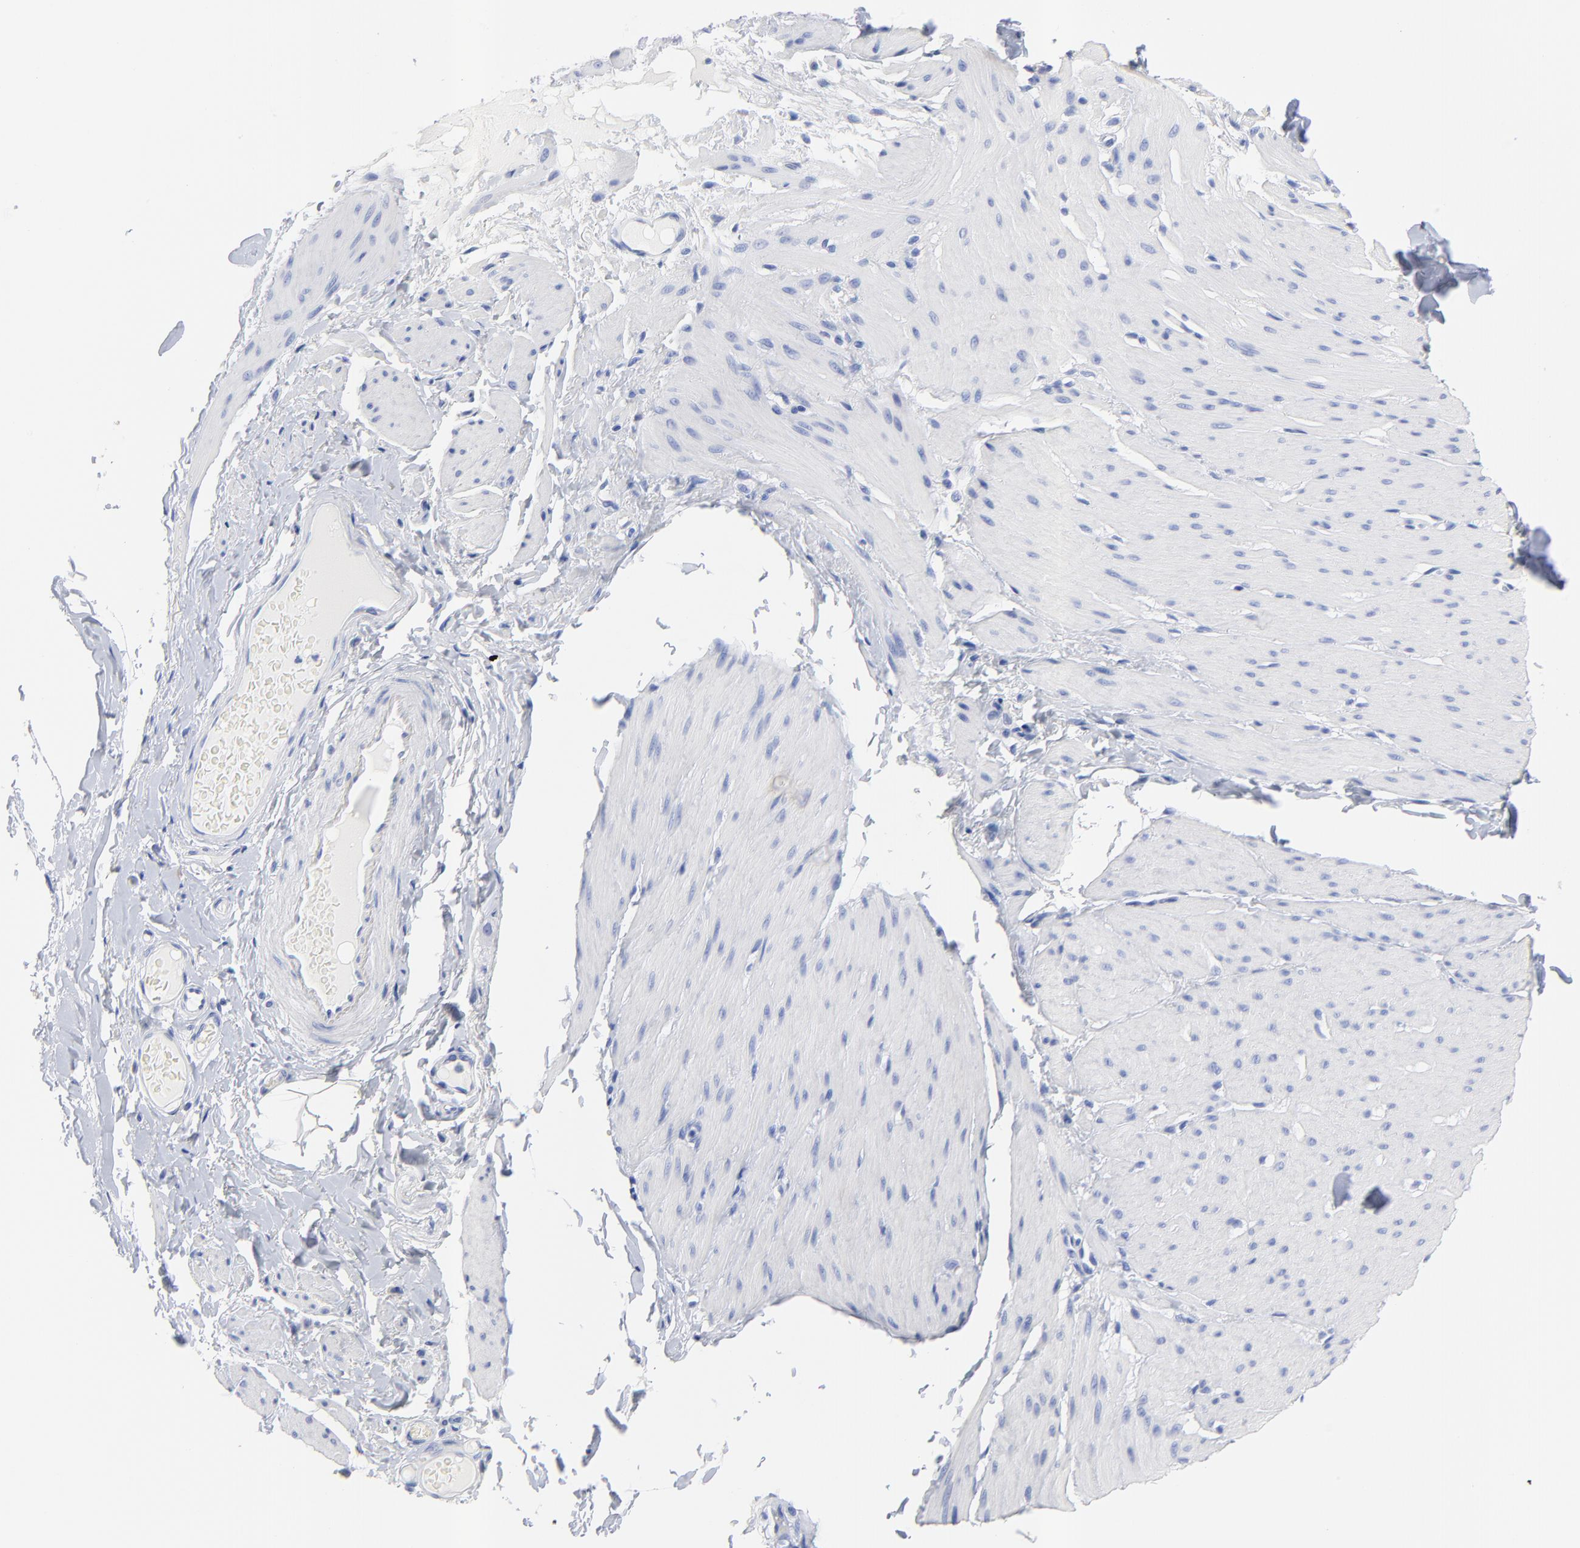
{"staining": {"intensity": "negative", "quantity": "none", "location": "none"}, "tissue": "smooth muscle", "cell_type": "Smooth muscle cells", "image_type": "normal", "snomed": [{"axis": "morphology", "description": "Normal tissue, NOS"}, {"axis": "topography", "description": "Smooth muscle"}, {"axis": "topography", "description": "Colon"}], "caption": "This is an immunohistochemistry (IHC) image of unremarkable human smooth muscle. There is no staining in smooth muscle cells.", "gene": "CPVL", "patient": {"sex": "male", "age": 67}}